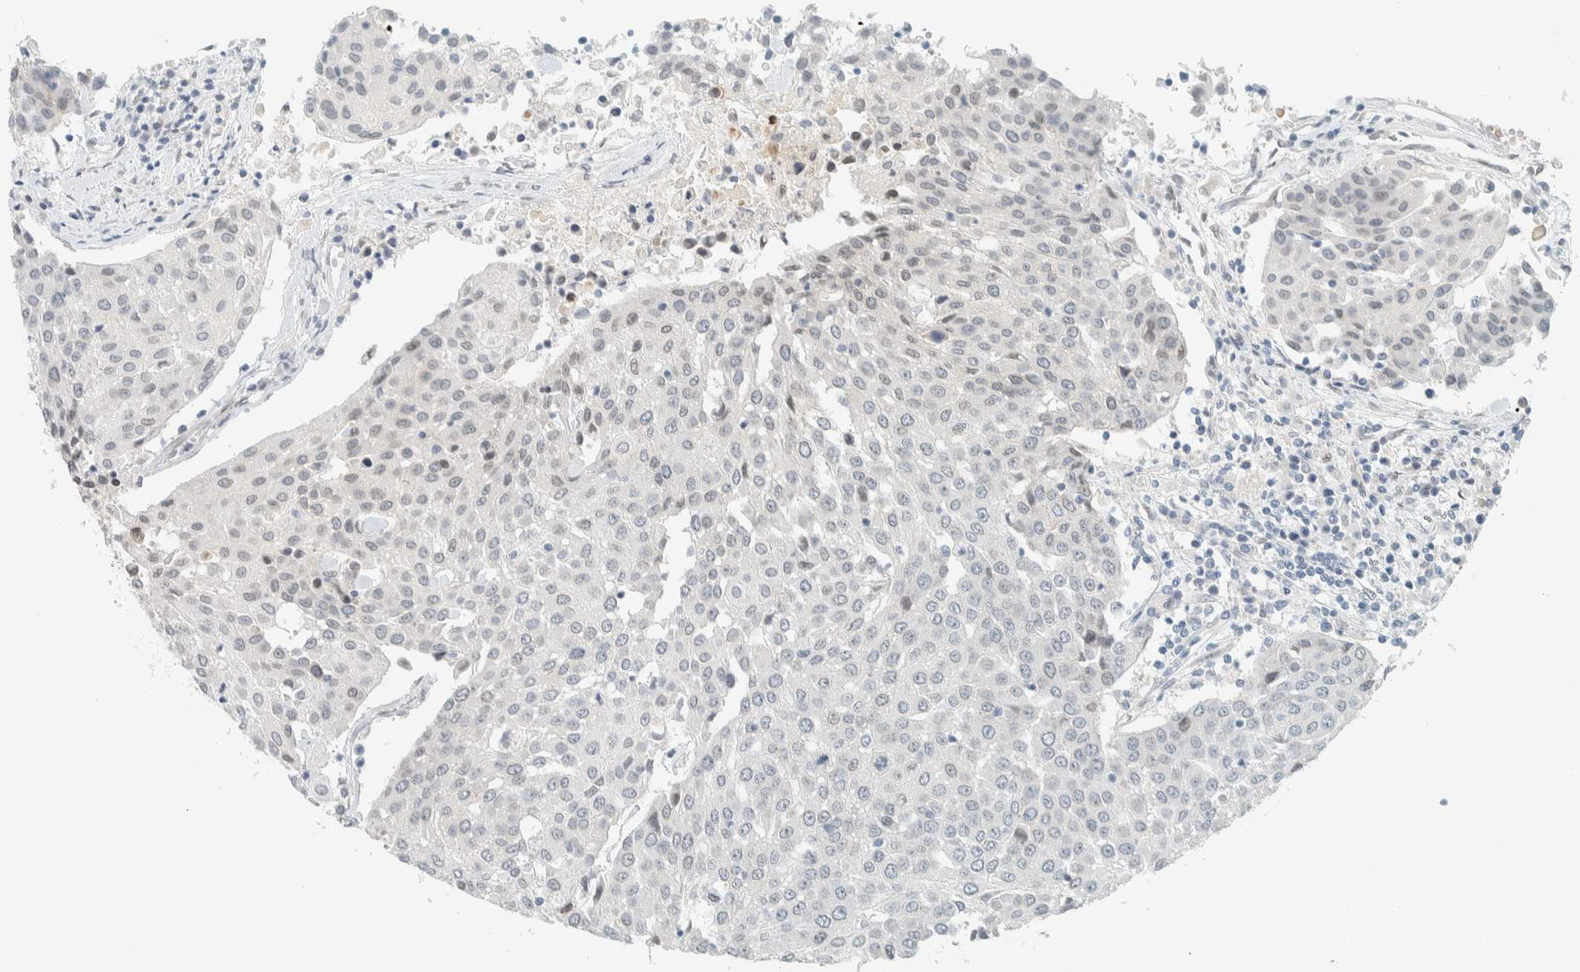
{"staining": {"intensity": "negative", "quantity": "none", "location": "none"}, "tissue": "urothelial cancer", "cell_type": "Tumor cells", "image_type": "cancer", "snomed": [{"axis": "morphology", "description": "Urothelial carcinoma, High grade"}, {"axis": "topography", "description": "Urinary bladder"}], "caption": "DAB immunohistochemical staining of human urothelial carcinoma (high-grade) demonstrates no significant expression in tumor cells.", "gene": "C1QTNF12", "patient": {"sex": "female", "age": 85}}